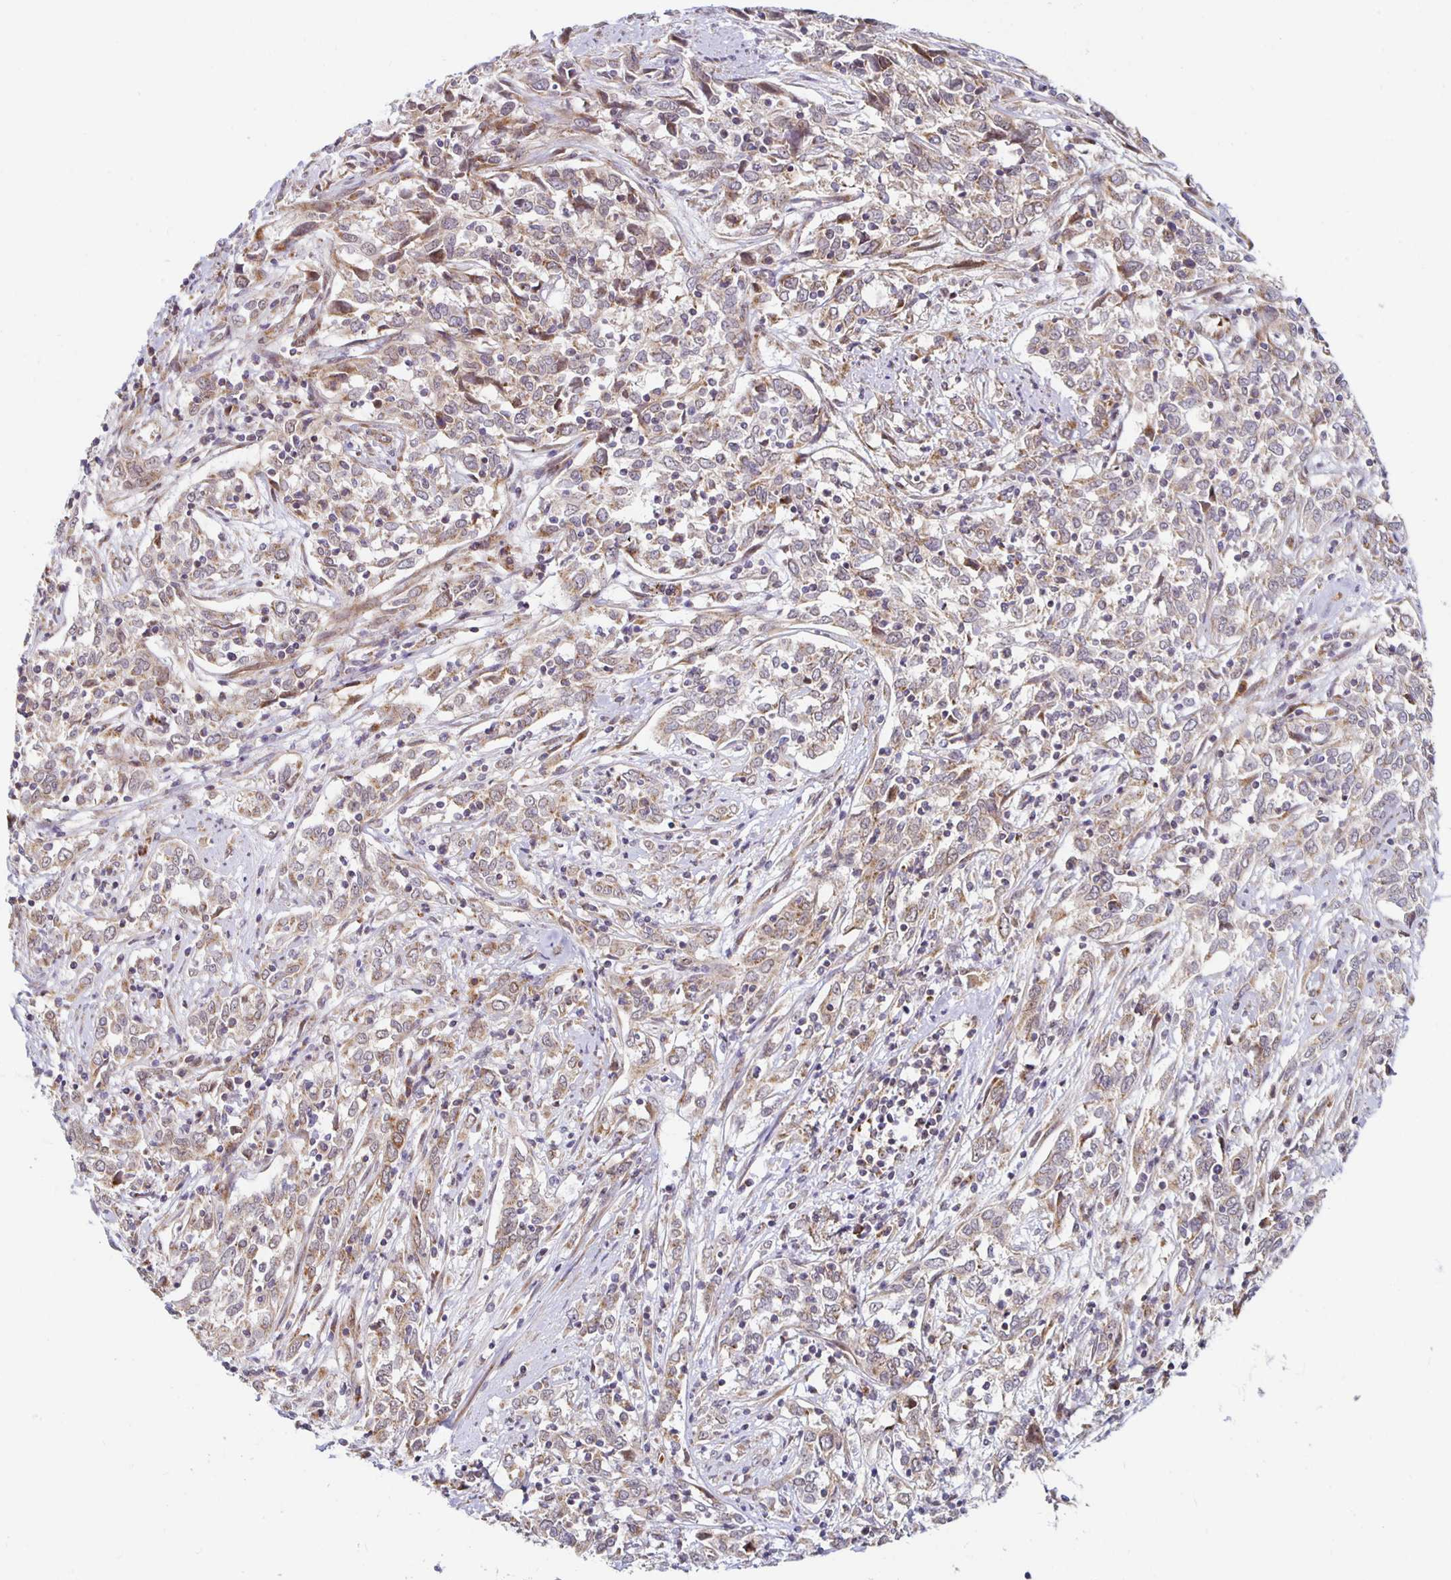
{"staining": {"intensity": "moderate", "quantity": ">75%", "location": "cytoplasmic/membranous"}, "tissue": "cervical cancer", "cell_type": "Tumor cells", "image_type": "cancer", "snomed": [{"axis": "morphology", "description": "Adenocarcinoma, NOS"}, {"axis": "topography", "description": "Cervix"}], "caption": "High-magnification brightfield microscopy of adenocarcinoma (cervical) stained with DAB (brown) and counterstained with hematoxylin (blue). tumor cells exhibit moderate cytoplasmic/membranous staining is appreciated in about>75% of cells. (DAB IHC, brown staining for protein, blue staining for nuclei).", "gene": "MRPL28", "patient": {"sex": "female", "age": 40}}